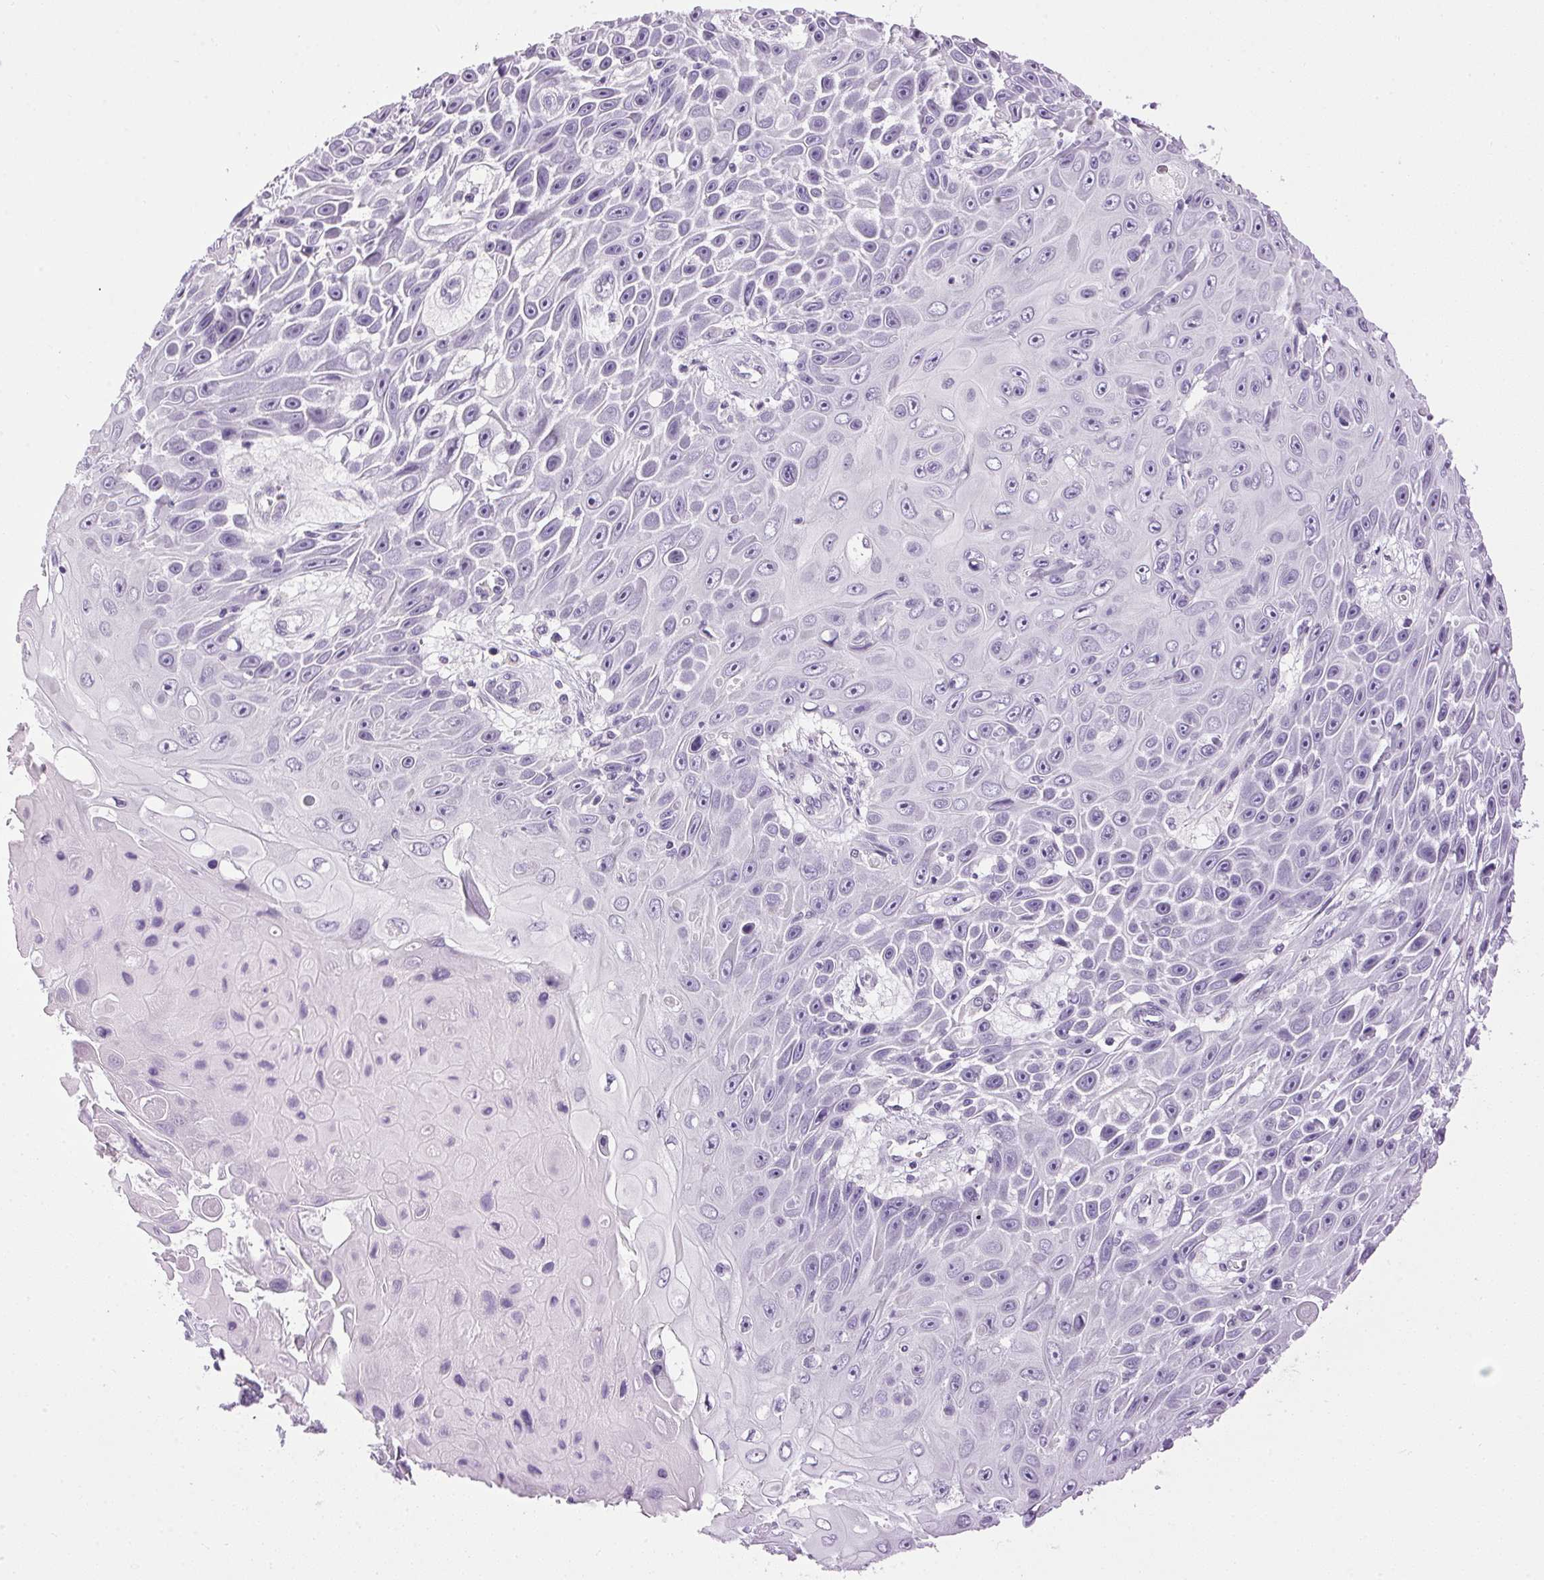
{"staining": {"intensity": "negative", "quantity": "none", "location": "none"}, "tissue": "skin cancer", "cell_type": "Tumor cells", "image_type": "cancer", "snomed": [{"axis": "morphology", "description": "Squamous cell carcinoma, NOS"}, {"axis": "topography", "description": "Skin"}], "caption": "There is no significant staining in tumor cells of skin cancer (squamous cell carcinoma).", "gene": "SP7", "patient": {"sex": "male", "age": 82}}